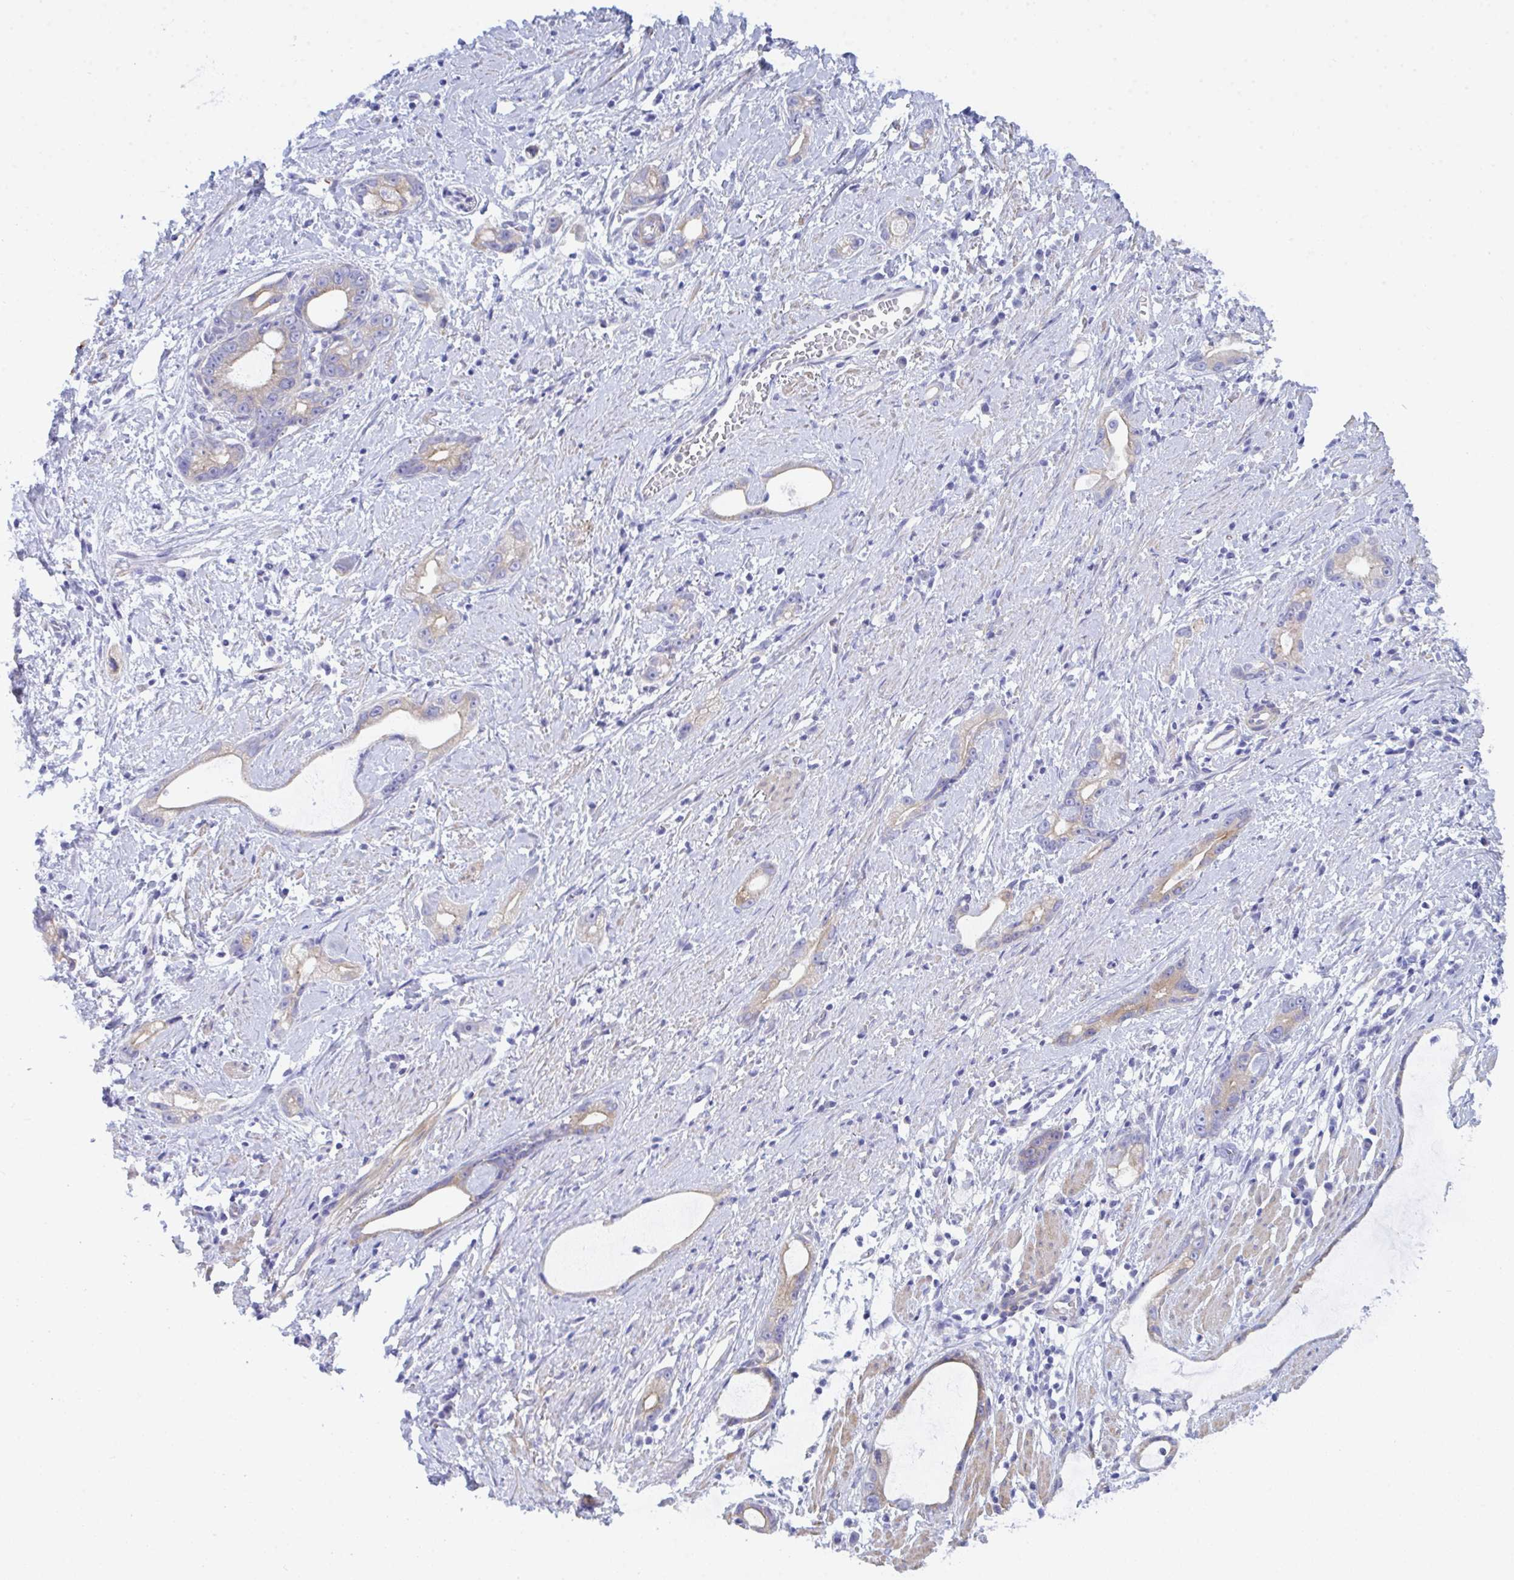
{"staining": {"intensity": "moderate", "quantity": "<25%", "location": "cytoplasmic/membranous"}, "tissue": "stomach cancer", "cell_type": "Tumor cells", "image_type": "cancer", "snomed": [{"axis": "morphology", "description": "Adenocarcinoma, NOS"}, {"axis": "topography", "description": "Stomach"}], "caption": "Stomach adenocarcinoma tissue shows moderate cytoplasmic/membranous staining in approximately <25% of tumor cells, visualized by immunohistochemistry.", "gene": "CEP170B", "patient": {"sex": "male", "age": 55}}